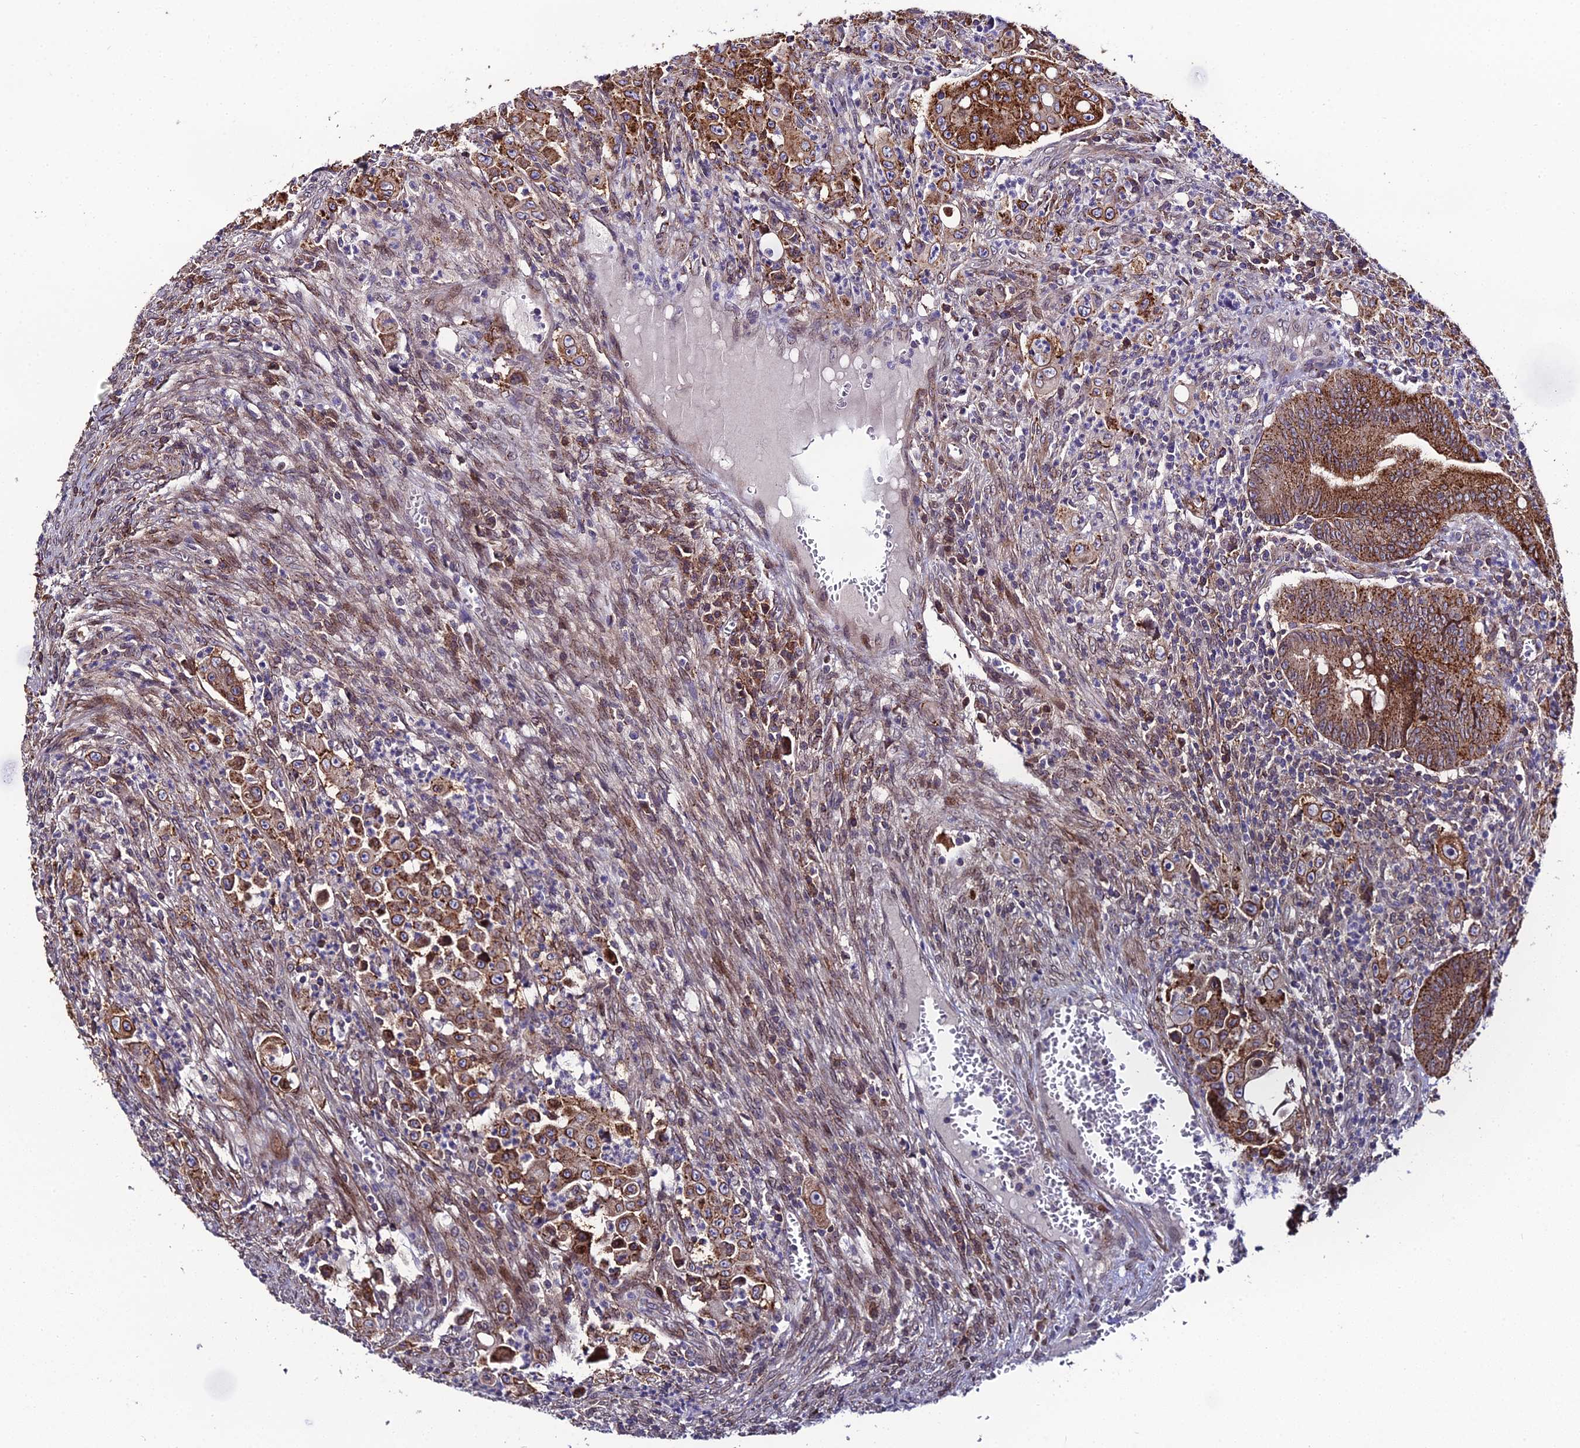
{"staining": {"intensity": "moderate", "quantity": ">75%", "location": "cytoplasmic/membranous,nuclear"}, "tissue": "colorectal cancer", "cell_type": "Tumor cells", "image_type": "cancer", "snomed": [{"axis": "morphology", "description": "Adenocarcinoma, NOS"}, {"axis": "topography", "description": "Colon"}], "caption": "IHC (DAB) staining of human colorectal cancer displays moderate cytoplasmic/membranous and nuclear protein positivity in about >75% of tumor cells.", "gene": "DDX19A", "patient": {"sex": "male", "age": 51}}